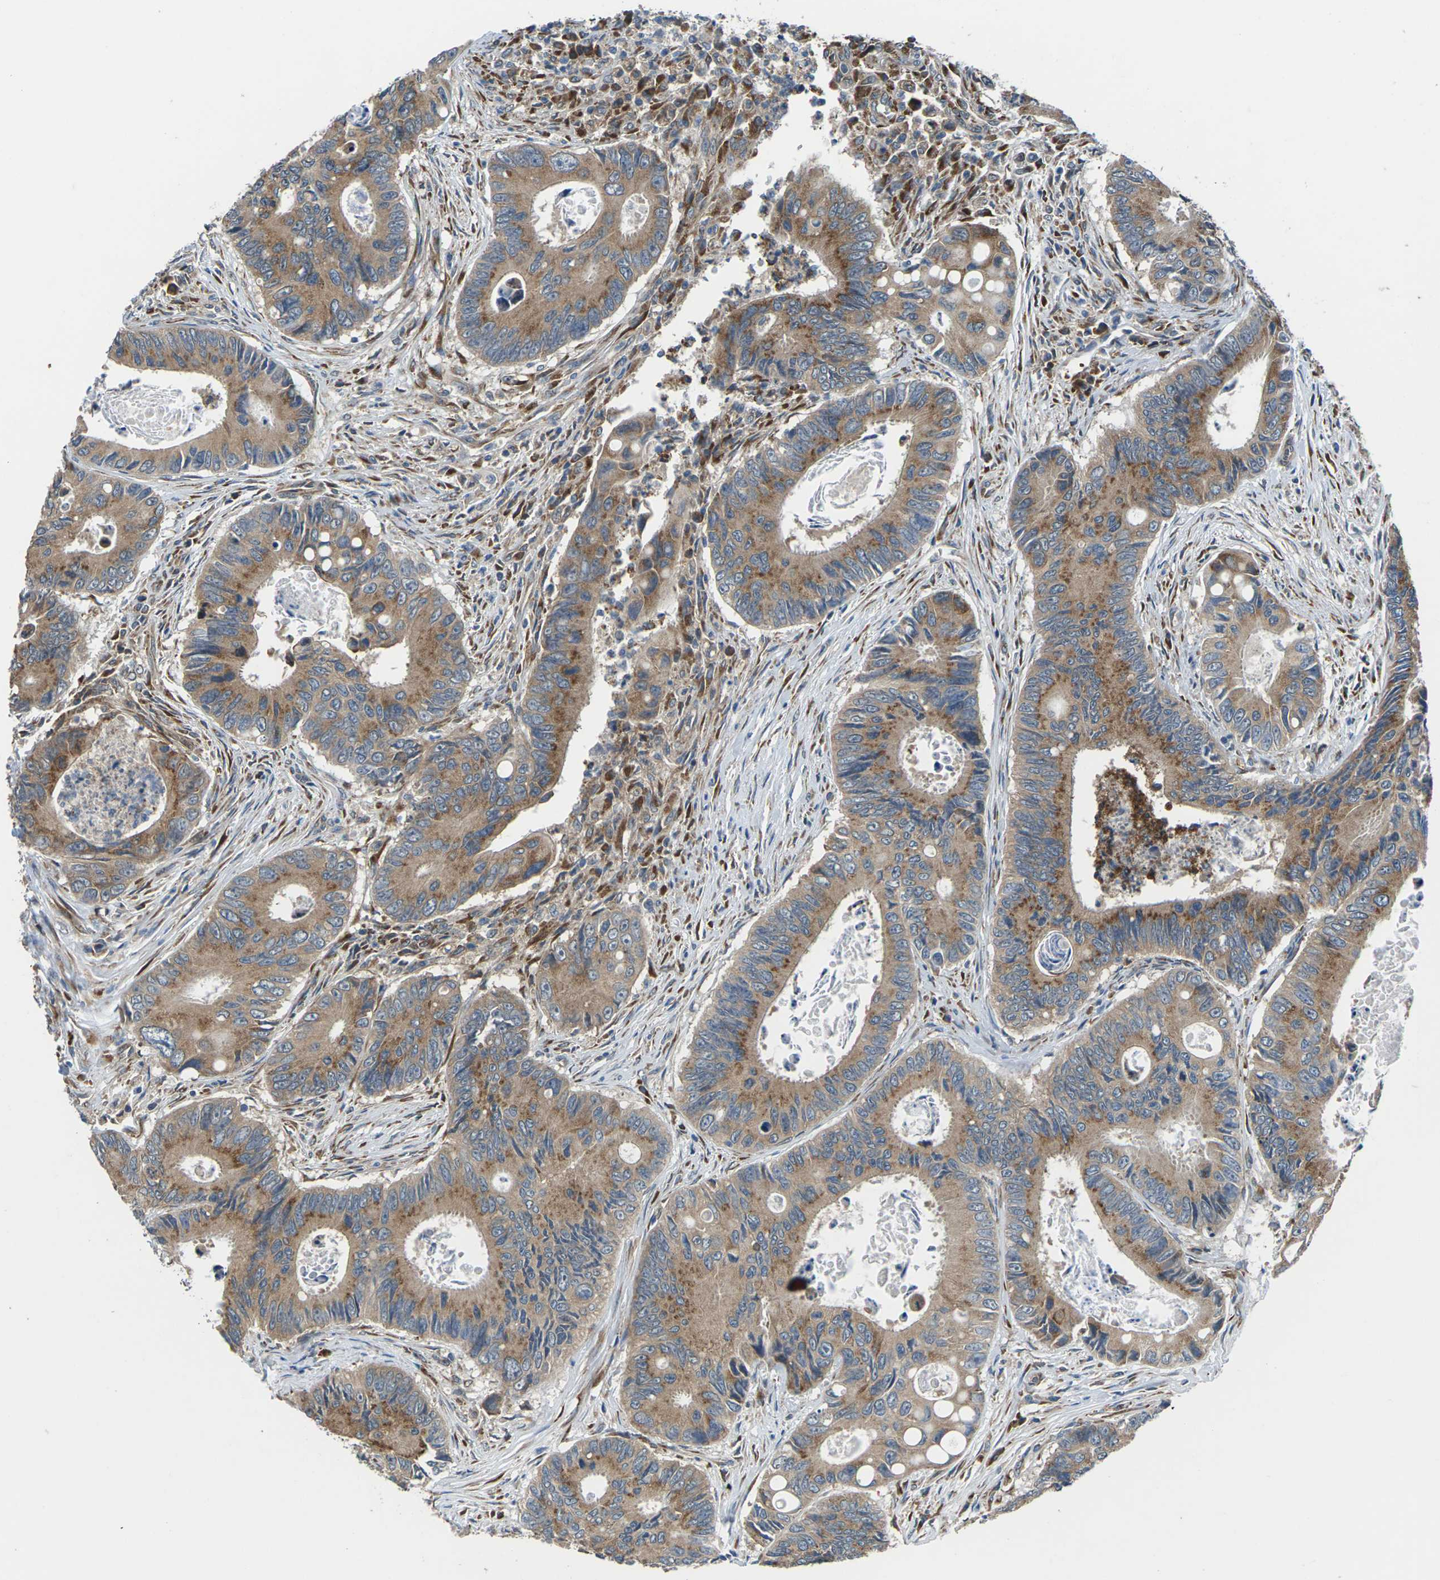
{"staining": {"intensity": "moderate", "quantity": ">75%", "location": "cytoplasmic/membranous"}, "tissue": "colorectal cancer", "cell_type": "Tumor cells", "image_type": "cancer", "snomed": [{"axis": "morphology", "description": "Inflammation, NOS"}, {"axis": "morphology", "description": "Adenocarcinoma, NOS"}, {"axis": "topography", "description": "Colon"}], "caption": "An immunohistochemistry (IHC) photomicrograph of neoplastic tissue is shown. Protein staining in brown shows moderate cytoplasmic/membranous positivity in colorectal cancer within tumor cells.", "gene": "GABRP", "patient": {"sex": "male", "age": 72}}